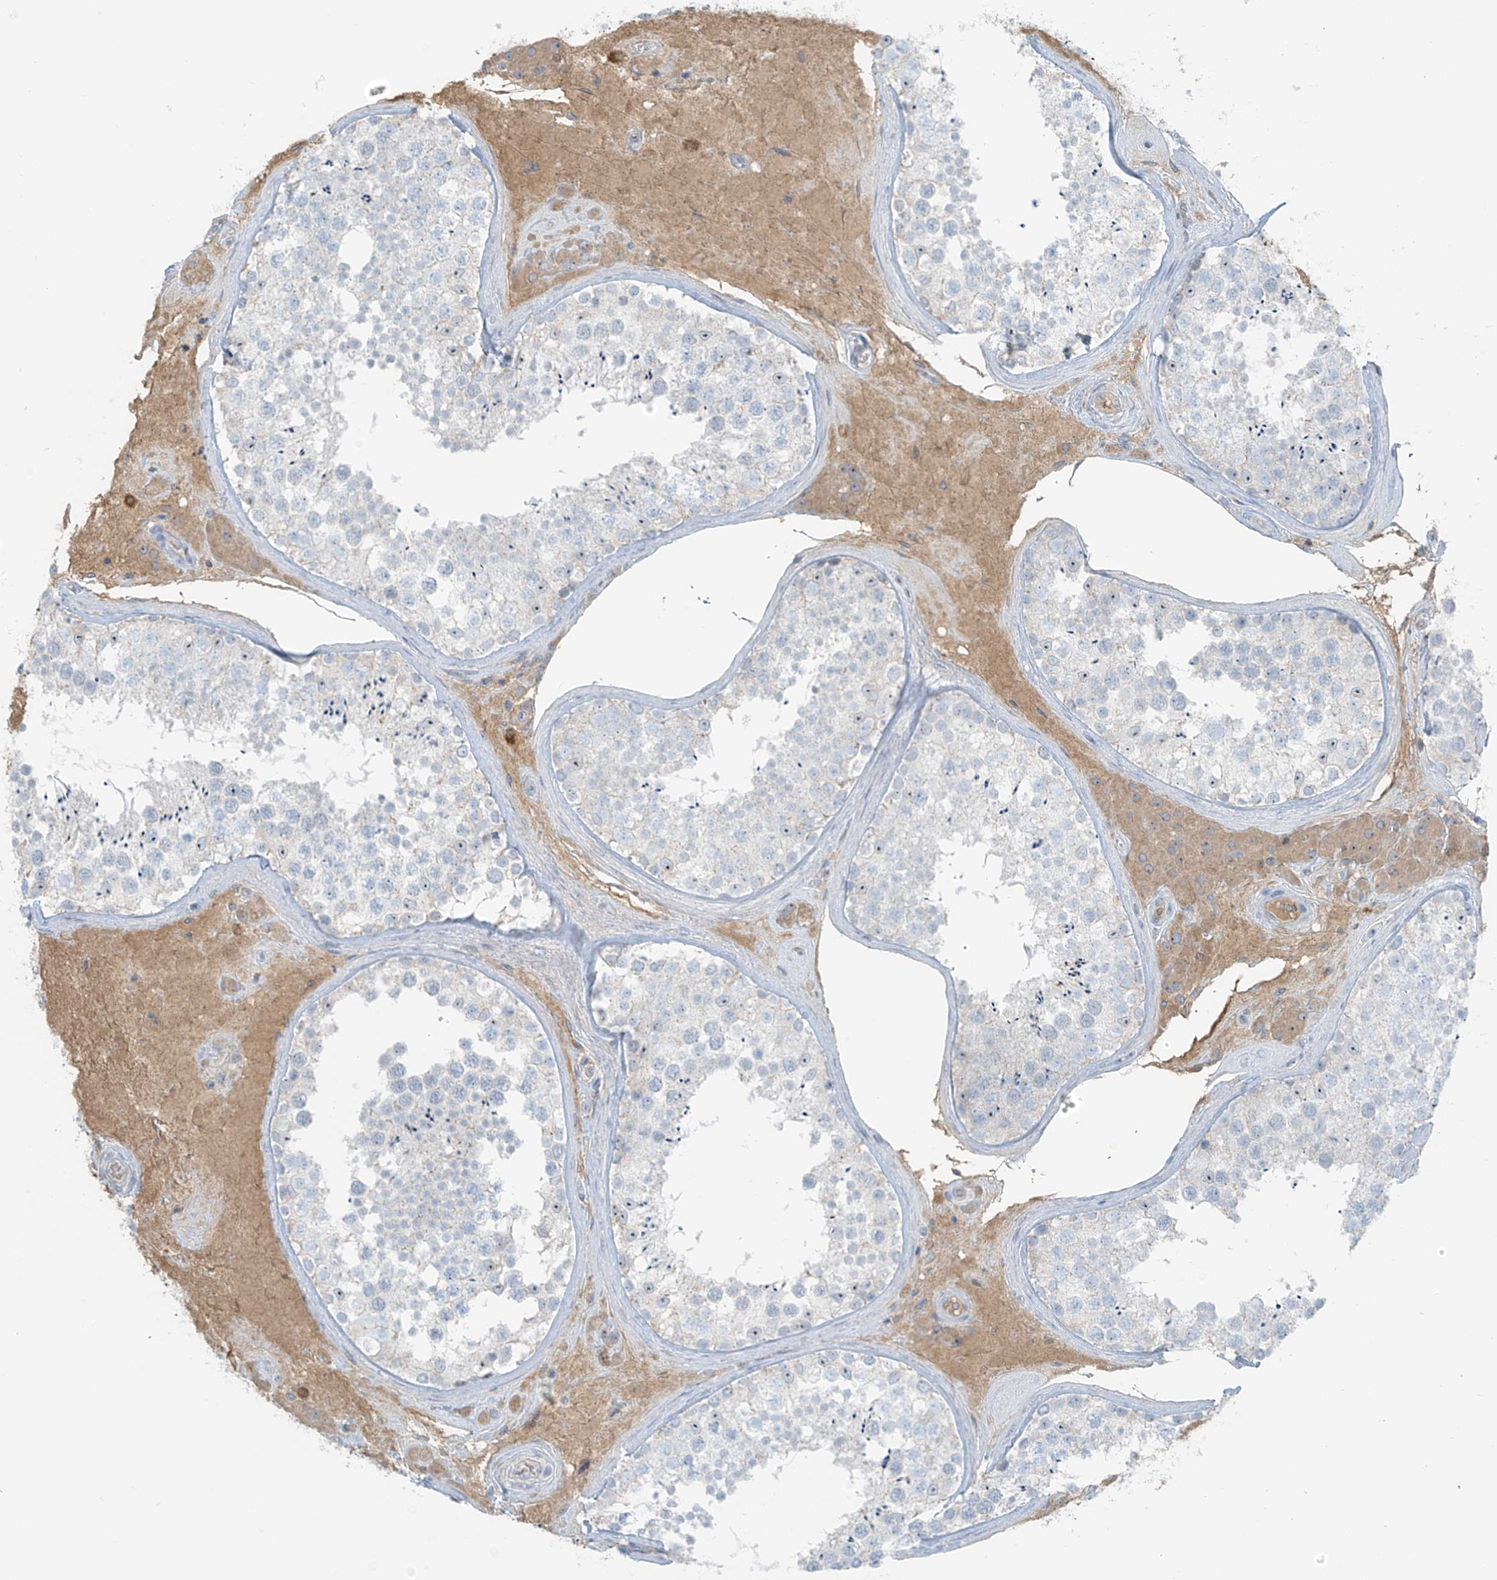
{"staining": {"intensity": "negative", "quantity": "none", "location": "none"}, "tissue": "testis", "cell_type": "Cells in seminiferous ducts", "image_type": "normal", "snomed": [{"axis": "morphology", "description": "Normal tissue, NOS"}, {"axis": "topography", "description": "Testis"}], "caption": "Testis stained for a protein using IHC demonstrates no positivity cells in seminiferous ducts.", "gene": "FAM131C", "patient": {"sex": "male", "age": 46}}